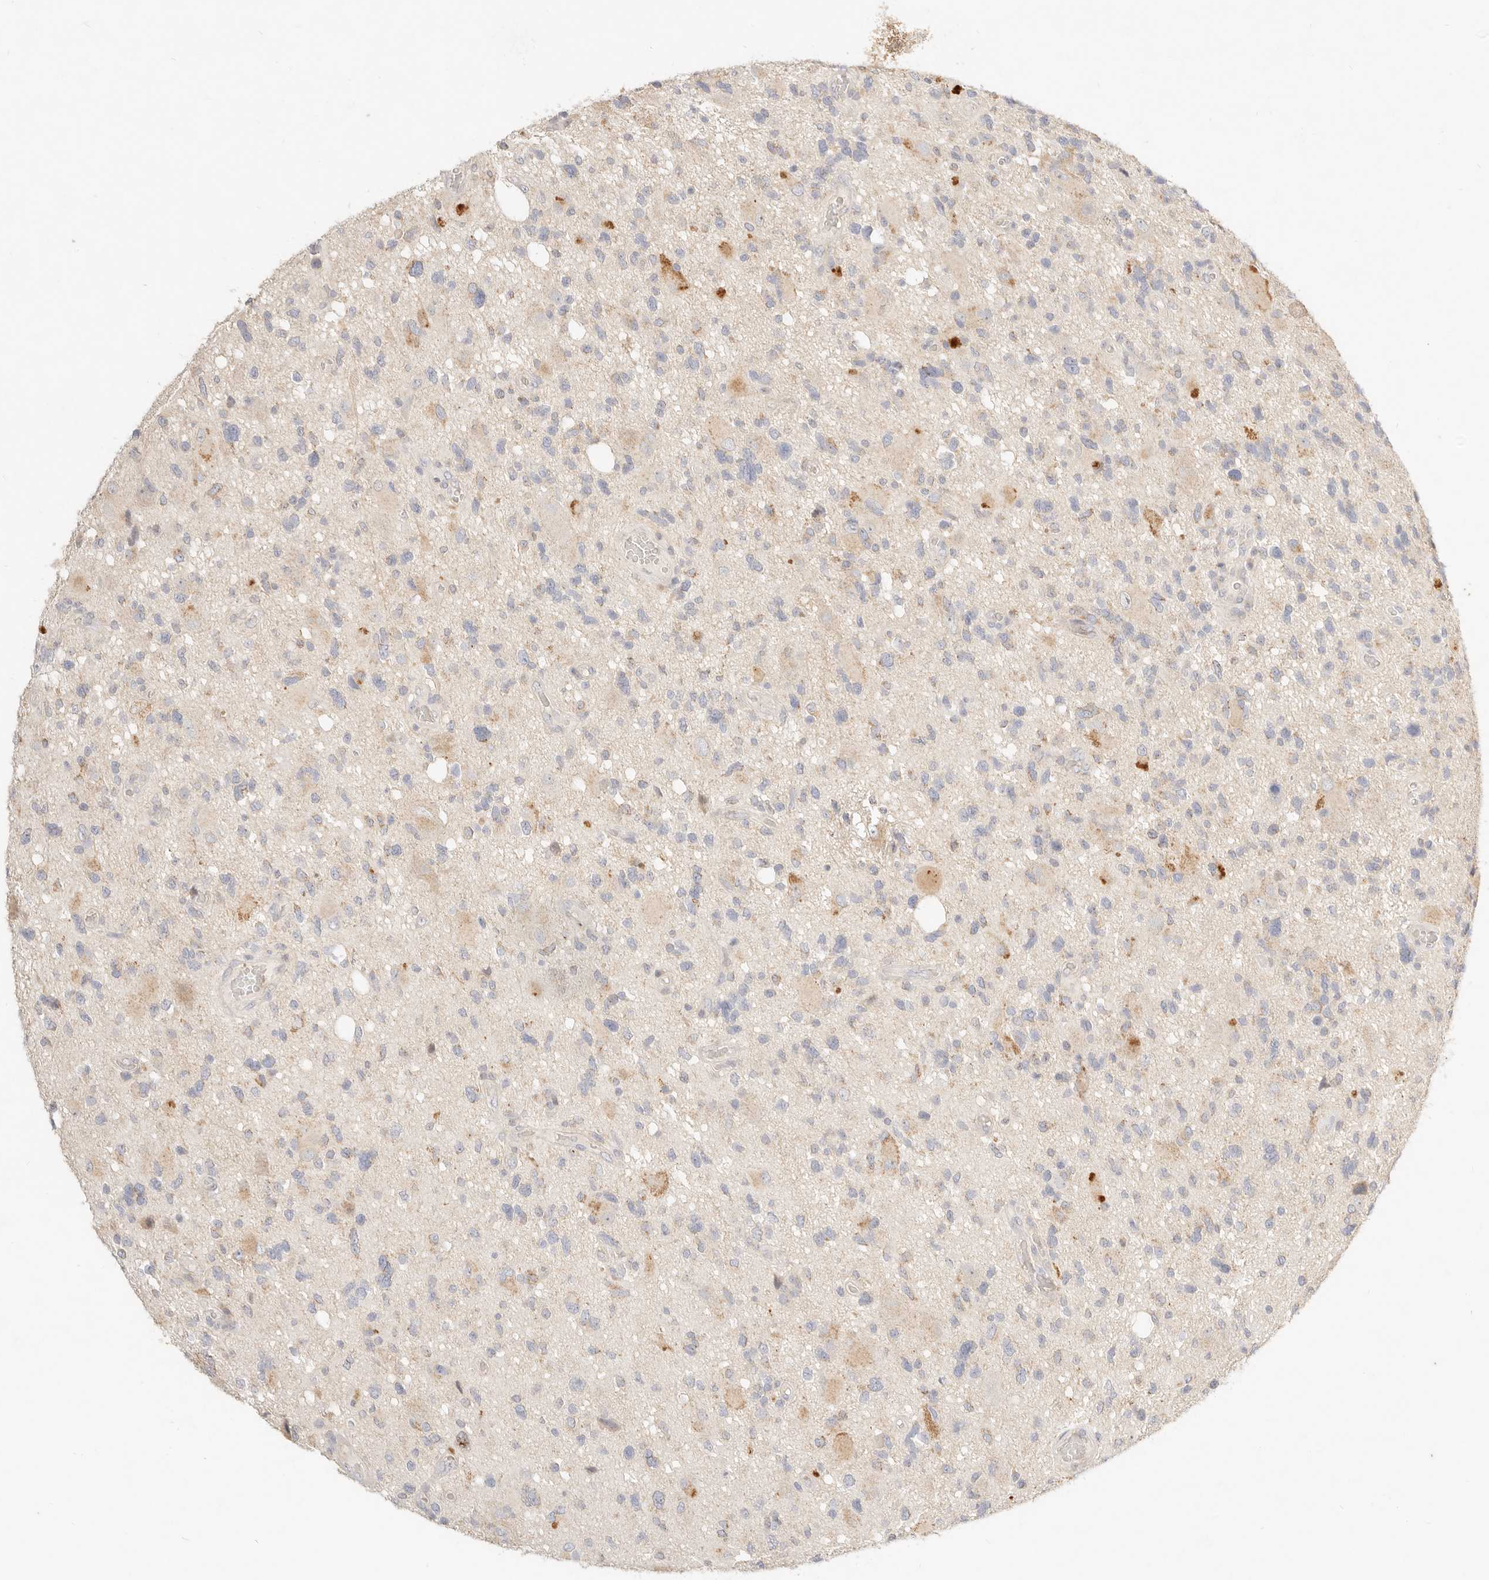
{"staining": {"intensity": "weak", "quantity": "<25%", "location": "cytoplasmic/membranous"}, "tissue": "glioma", "cell_type": "Tumor cells", "image_type": "cancer", "snomed": [{"axis": "morphology", "description": "Glioma, malignant, High grade"}, {"axis": "topography", "description": "Brain"}], "caption": "IHC image of human malignant glioma (high-grade) stained for a protein (brown), which reveals no positivity in tumor cells.", "gene": "ACOX1", "patient": {"sex": "male", "age": 33}}